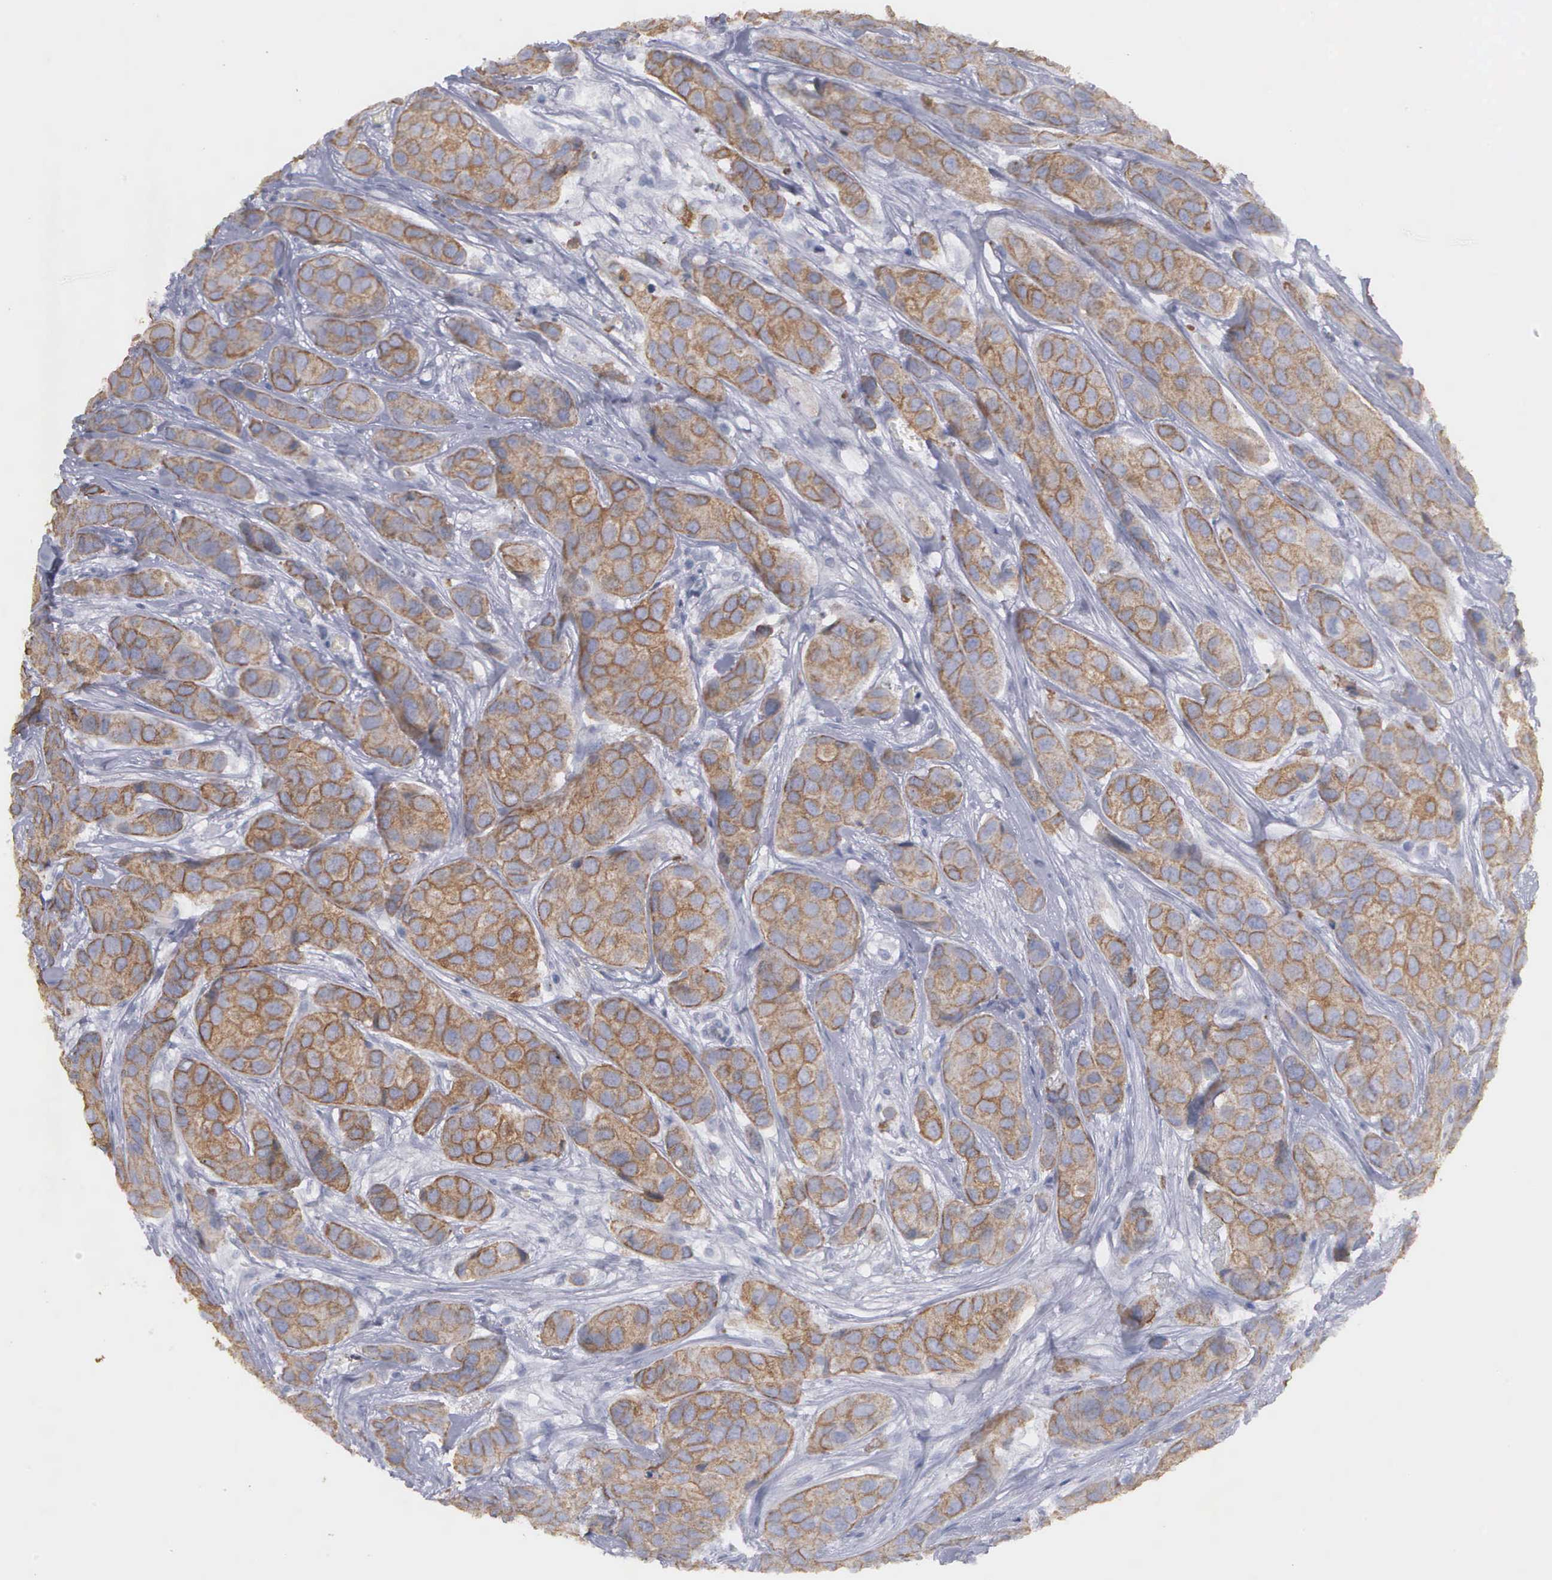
{"staining": {"intensity": "weak", "quantity": ">75%", "location": "cytoplasmic/membranous"}, "tissue": "breast cancer", "cell_type": "Tumor cells", "image_type": "cancer", "snomed": [{"axis": "morphology", "description": "Duct carcinoma"}, {"axis": "topography", "description": "Breast"}], "caption": "Breast invasive ductal carcinoma stained with DAB (3,3'-diaminobenzidine) IHC demonstrates low levels of weak cytoplasmic/membranous expression in approximately >75% of tumor cells.", "gene": "WDR89", "patient": {"sex": "female", "age": 68}}